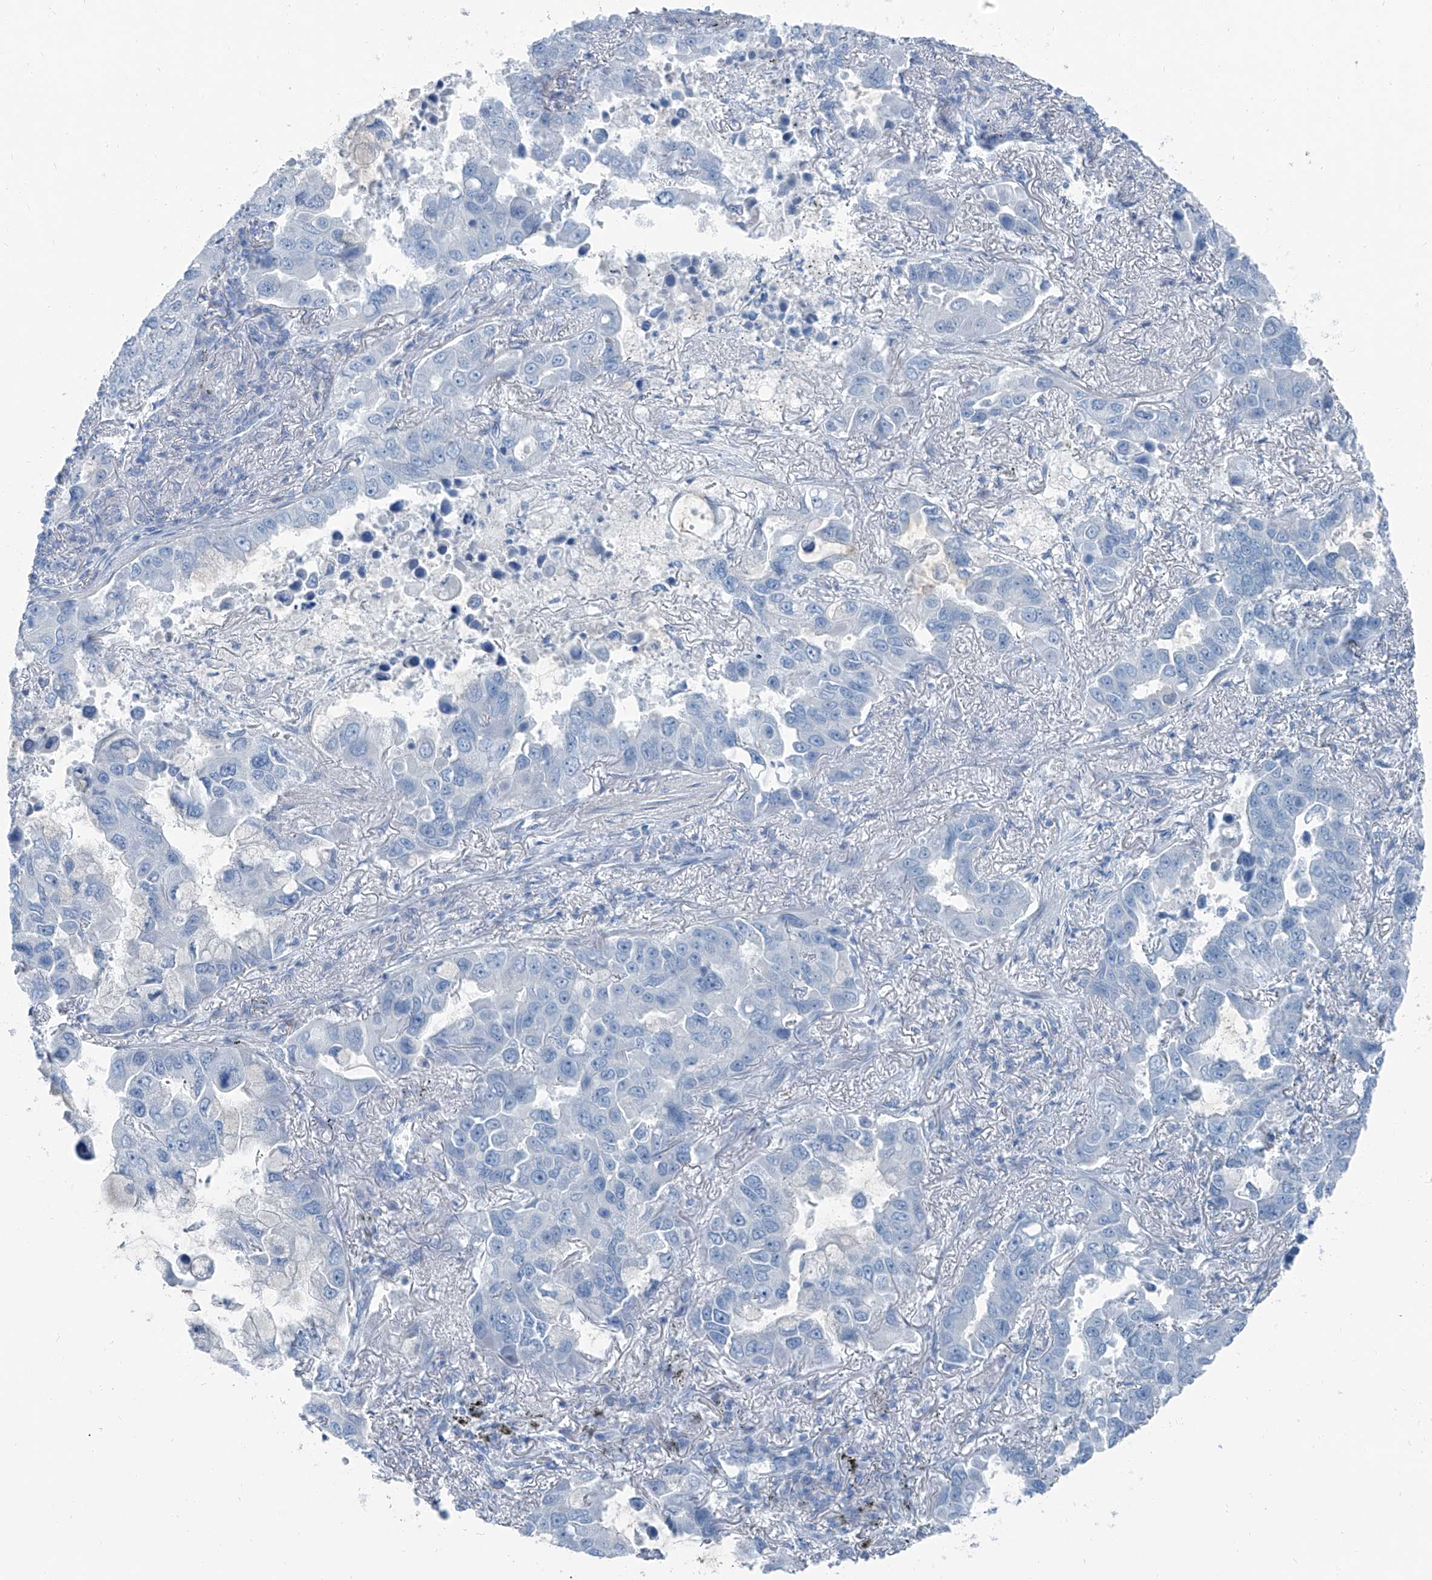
{"staining": {"intensity": "negative", "quantity": "none", "location": "none"}, "tissue": "lung cancer", "cell_type": "Tumor cells", "image_type": "cancer", "snomed": [{"axis": "morphology", "description": "Adenocarcinoma, NOS"}, {"axis": "topography", "description": "Lung"}], "caption": "Immunohistochemistry image of lung cancer (adenocarcinoma) stained for a protein (brown), which reveals no positivity in tumor cells.", "gene": "RGN", "patient": {"sex": "male", "age": 64}}